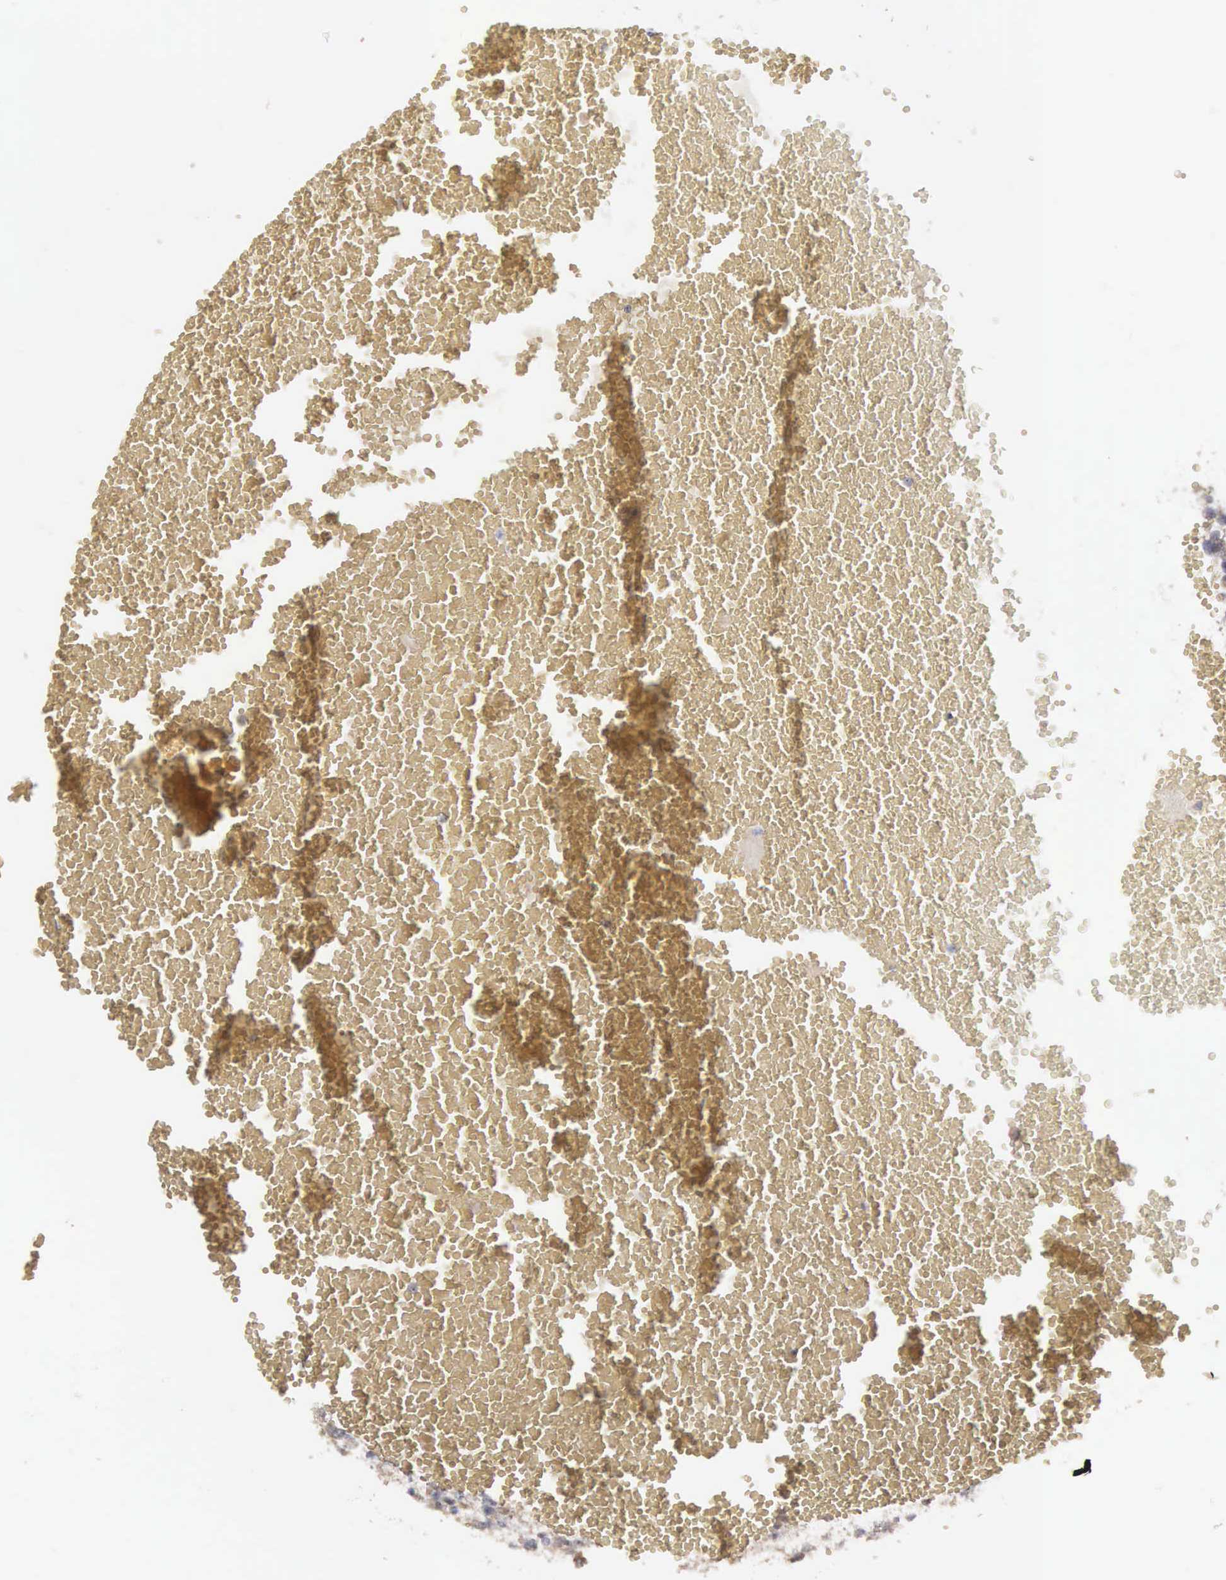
{"staining": {"intensity": "negative", "quantity": "none", "location": "none"}, "tissue": "testis cancer", "cell_type": "Tumor cells", "image_type": "cancer", "snomed": [{"axis": "morphology", "description": "Seminoma, NOS"}, {"axis": "topography", "description": "Testis"}], "caption": "The IHC micrograph has no significant positivity in tumor cells of testis cancer tissue. The staining was performed using DAB (3,3'-diaminobenzidine) to visualize the protein expression in brown, while the nuclei were stained in blue with hematoxylin (Magnification: 20x).", "gene": "AMN", "patient": {"sex": "male", "age": 71}}